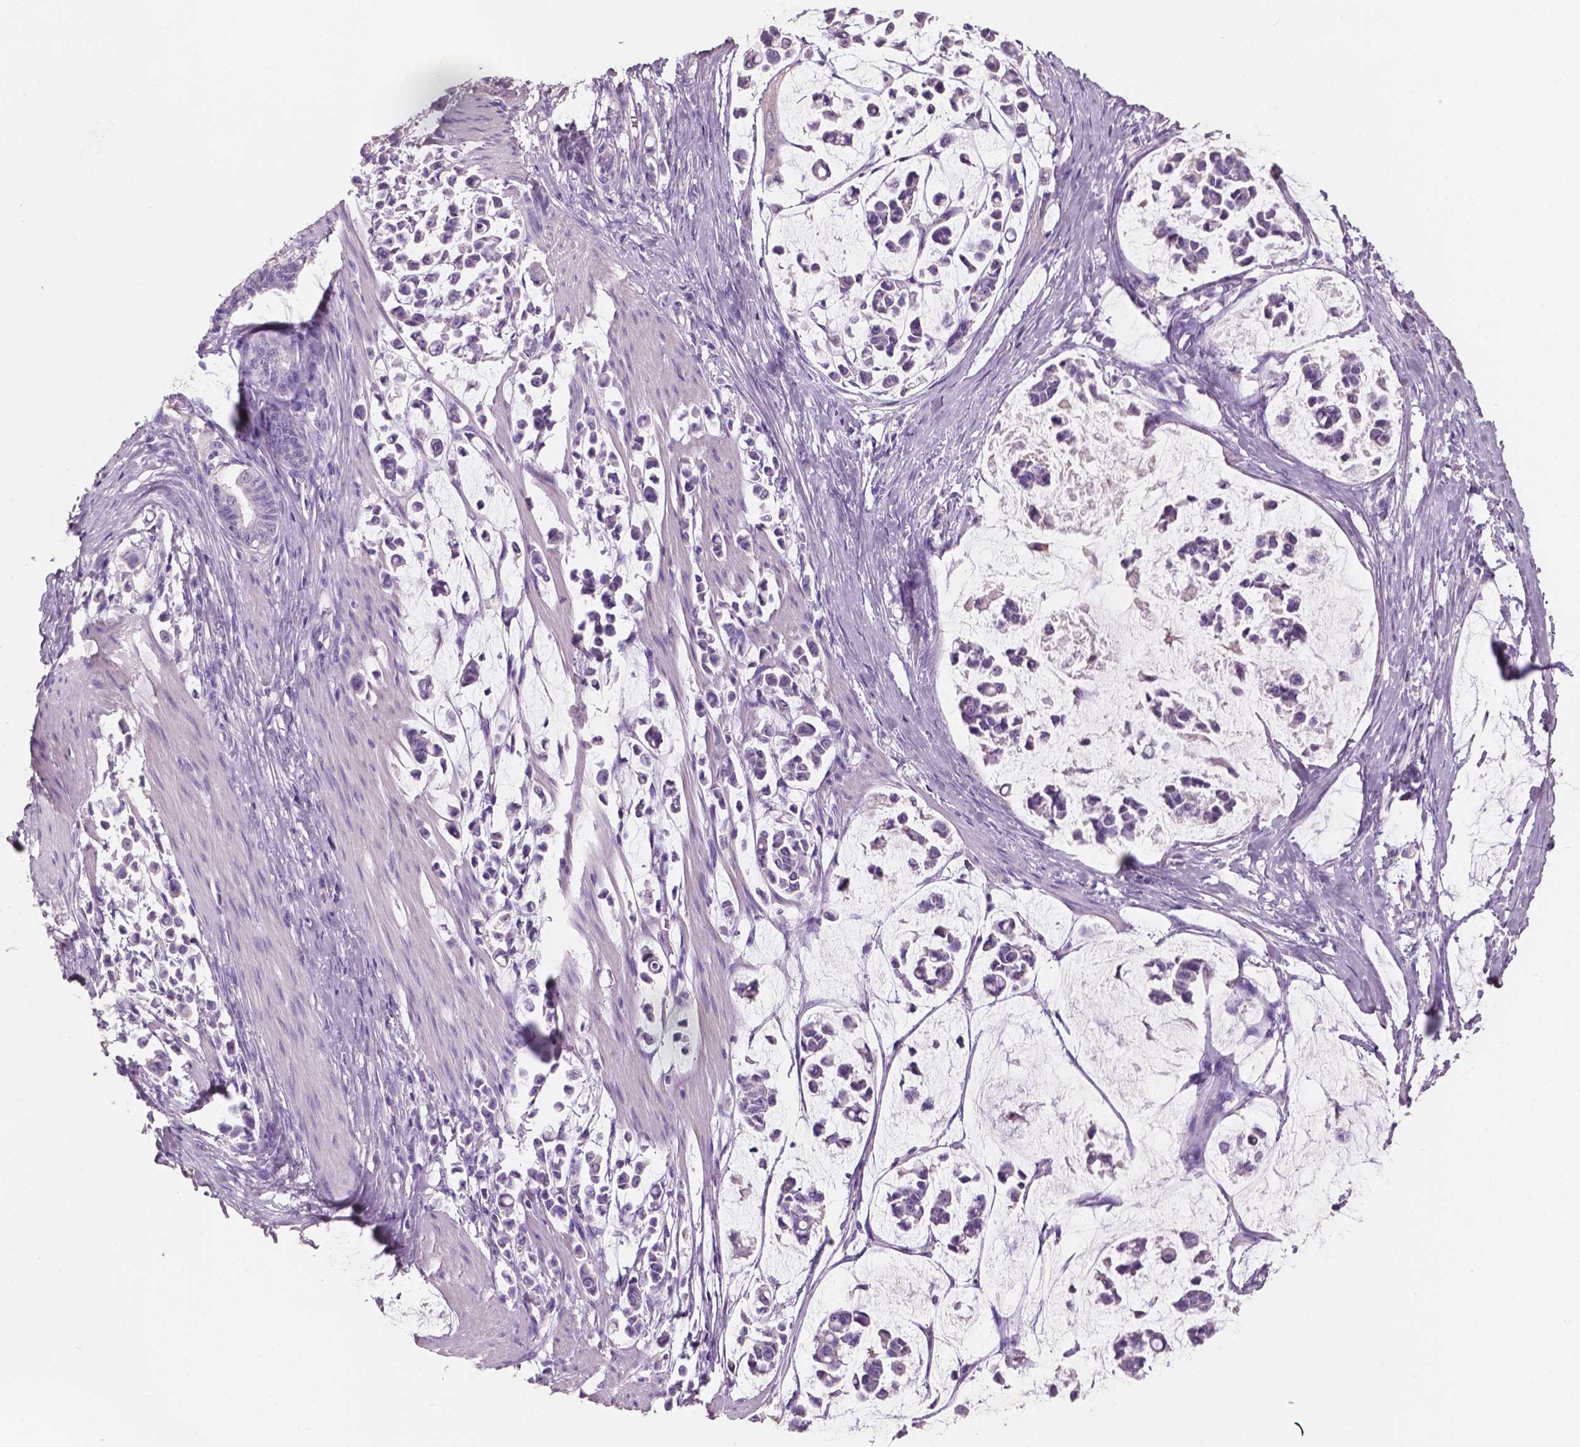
{"staining": {"intensity": "negative", "quantity": "none", "location": "none"}, "tissue": "stomach cancer", "cell_type": "Tumor cells", "image_type": "cancer", "snomed": [{"axis": "morphology", "description": "Adenocarcinoma, NOS"}, {"axis": "topography", "description": "Stomach"}], "caption": "Photomicrograph shows no protein positivity in tumor cells of adenocarcinoma (stomach) tissue. (DAB (3,3'-diaminobenzidine) IHC, high magnification).", "gene": "SBSN", "patient": {"sex": "male", "age": 82}}